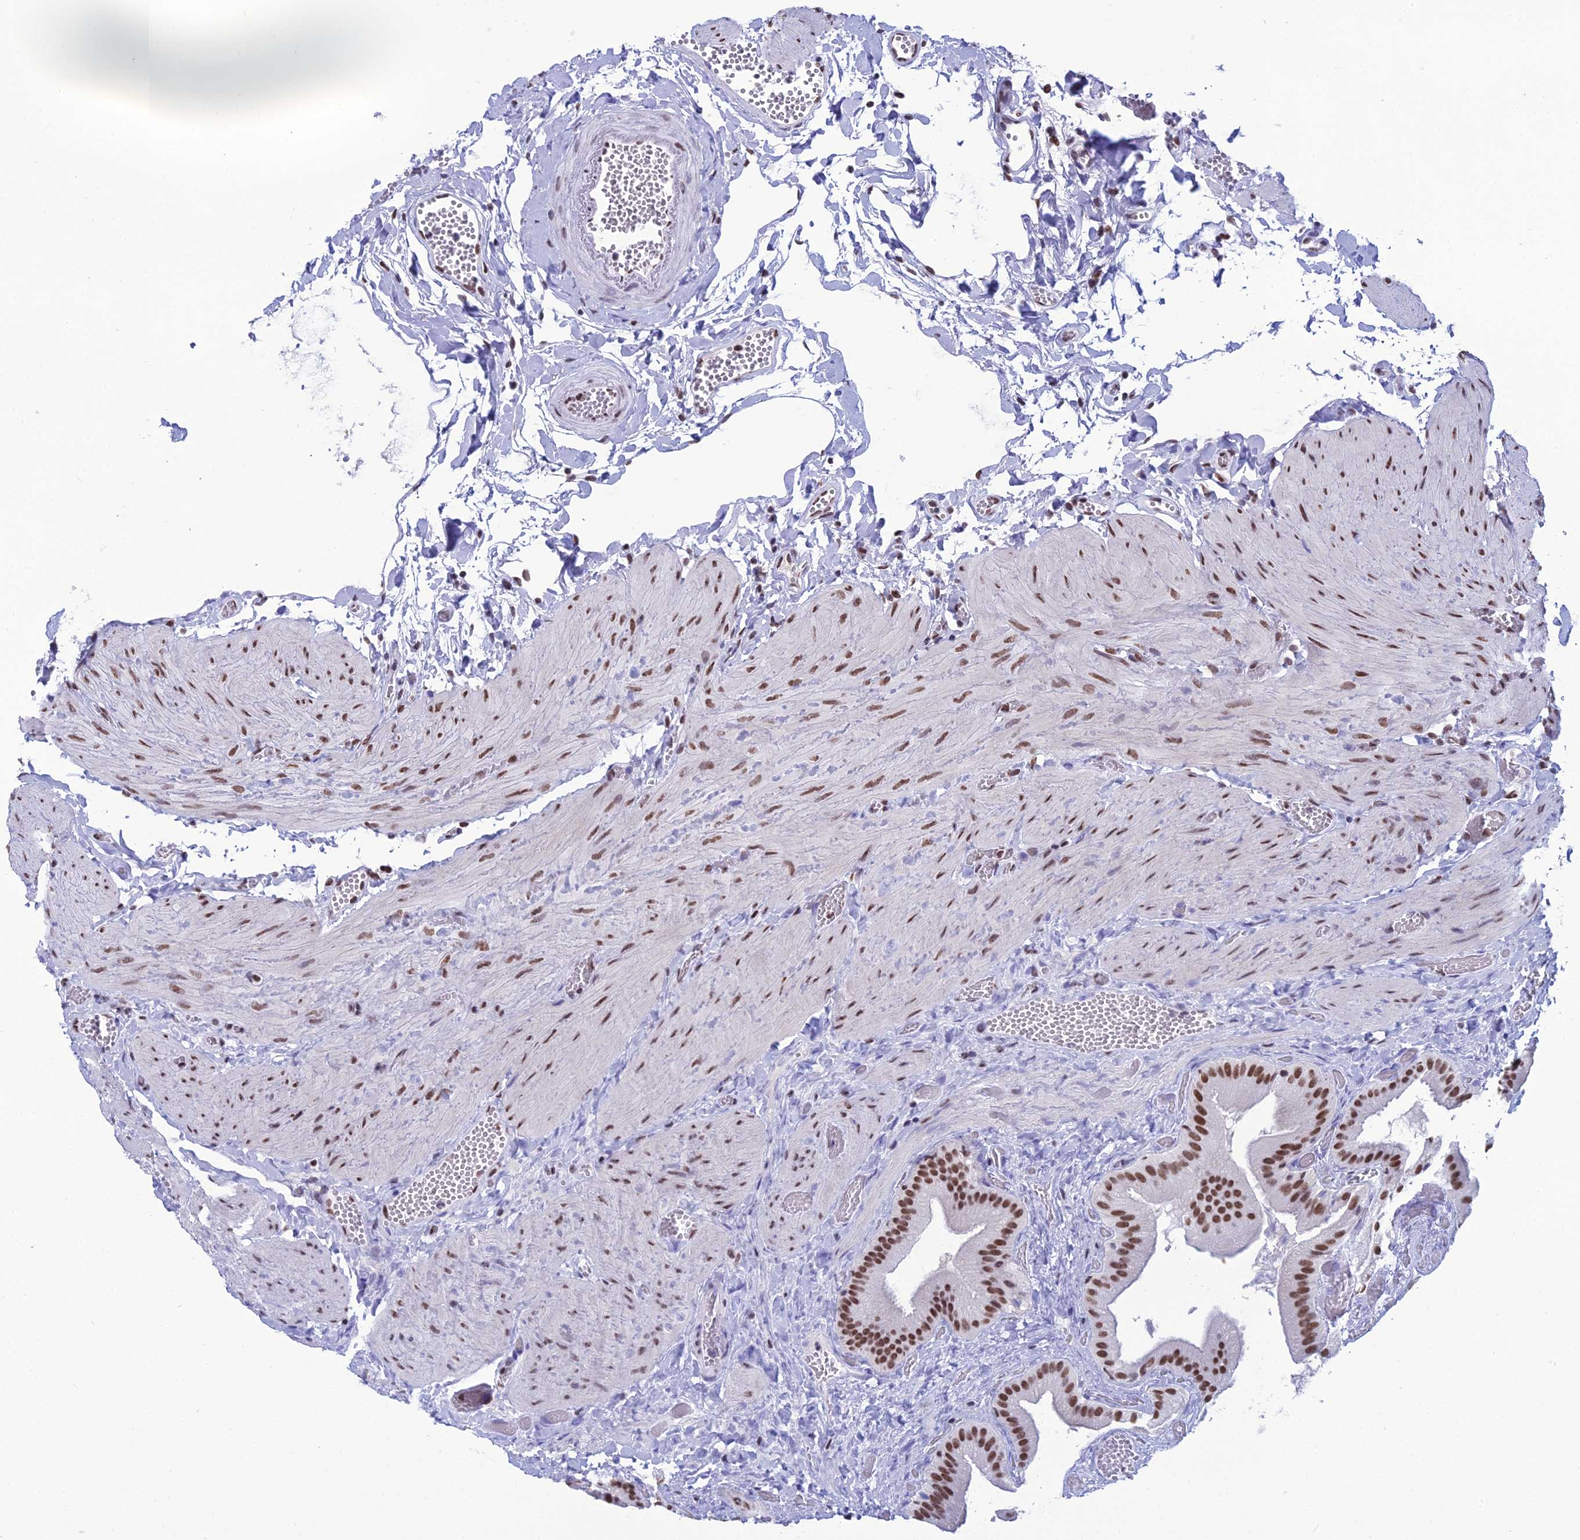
{"staining": {"intensity": "strong", "quantity": ">75%", "location": "nuclear"}, "tissue": "gallbladder", "cell_type": "Glandular cells", "image_type": "normal", "snomed": [{"axis": "morphology", "description": "Normal tissue, NOS"}, {"axis": "topography", "description": "Gallbladder"}], "caption": "Unremarkable gallbladder was stained to show a protein in brown. There is high levels of strong nuclear positivity in approximately >75% of glandular cells.", "gene": "PRAMEF12", "patient": {"sex": "female", "age": 64}}